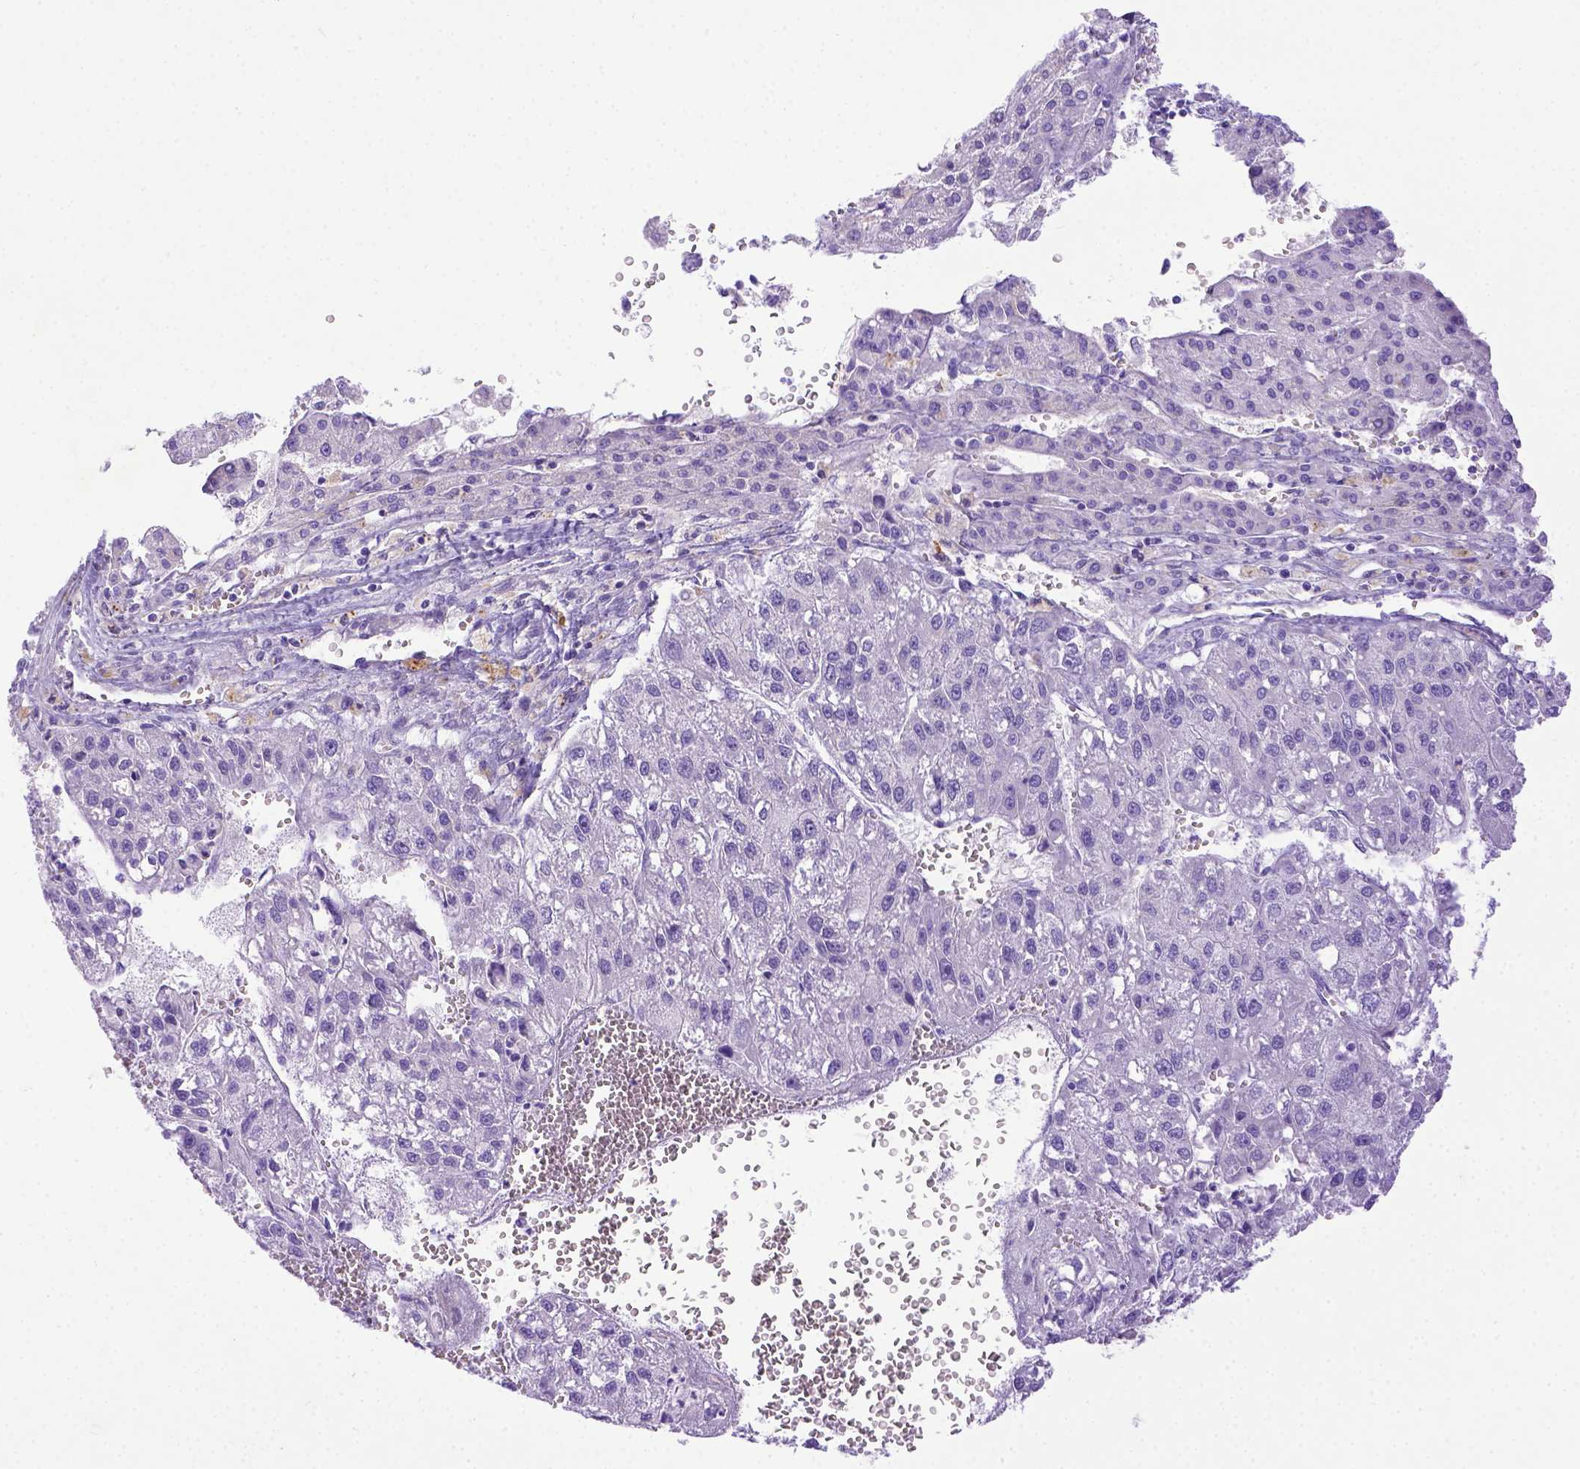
{"staining": {"intensity": "negative", "quantity": "none", "location": "none"}, "tissue": "liver cancer", "cell_type": "Tumor cells", "image_type": "cancer", "snomed": [{"axis": "morphology", "description": "Carcinoma, Hepatocellular, NOS"}, {"axis": "topography", "description": "Liver"}], "caption": "Tumor cells show no significant staining in hepatocellular carcinoma (liver). (DAB (3,3'-diaminobenzidine) immunohistochemistry (IHC) visualized using brightfield microscopy, high magnification).", "gene": "LRRC18", "patient": {"sex": "female", "age": 70}}